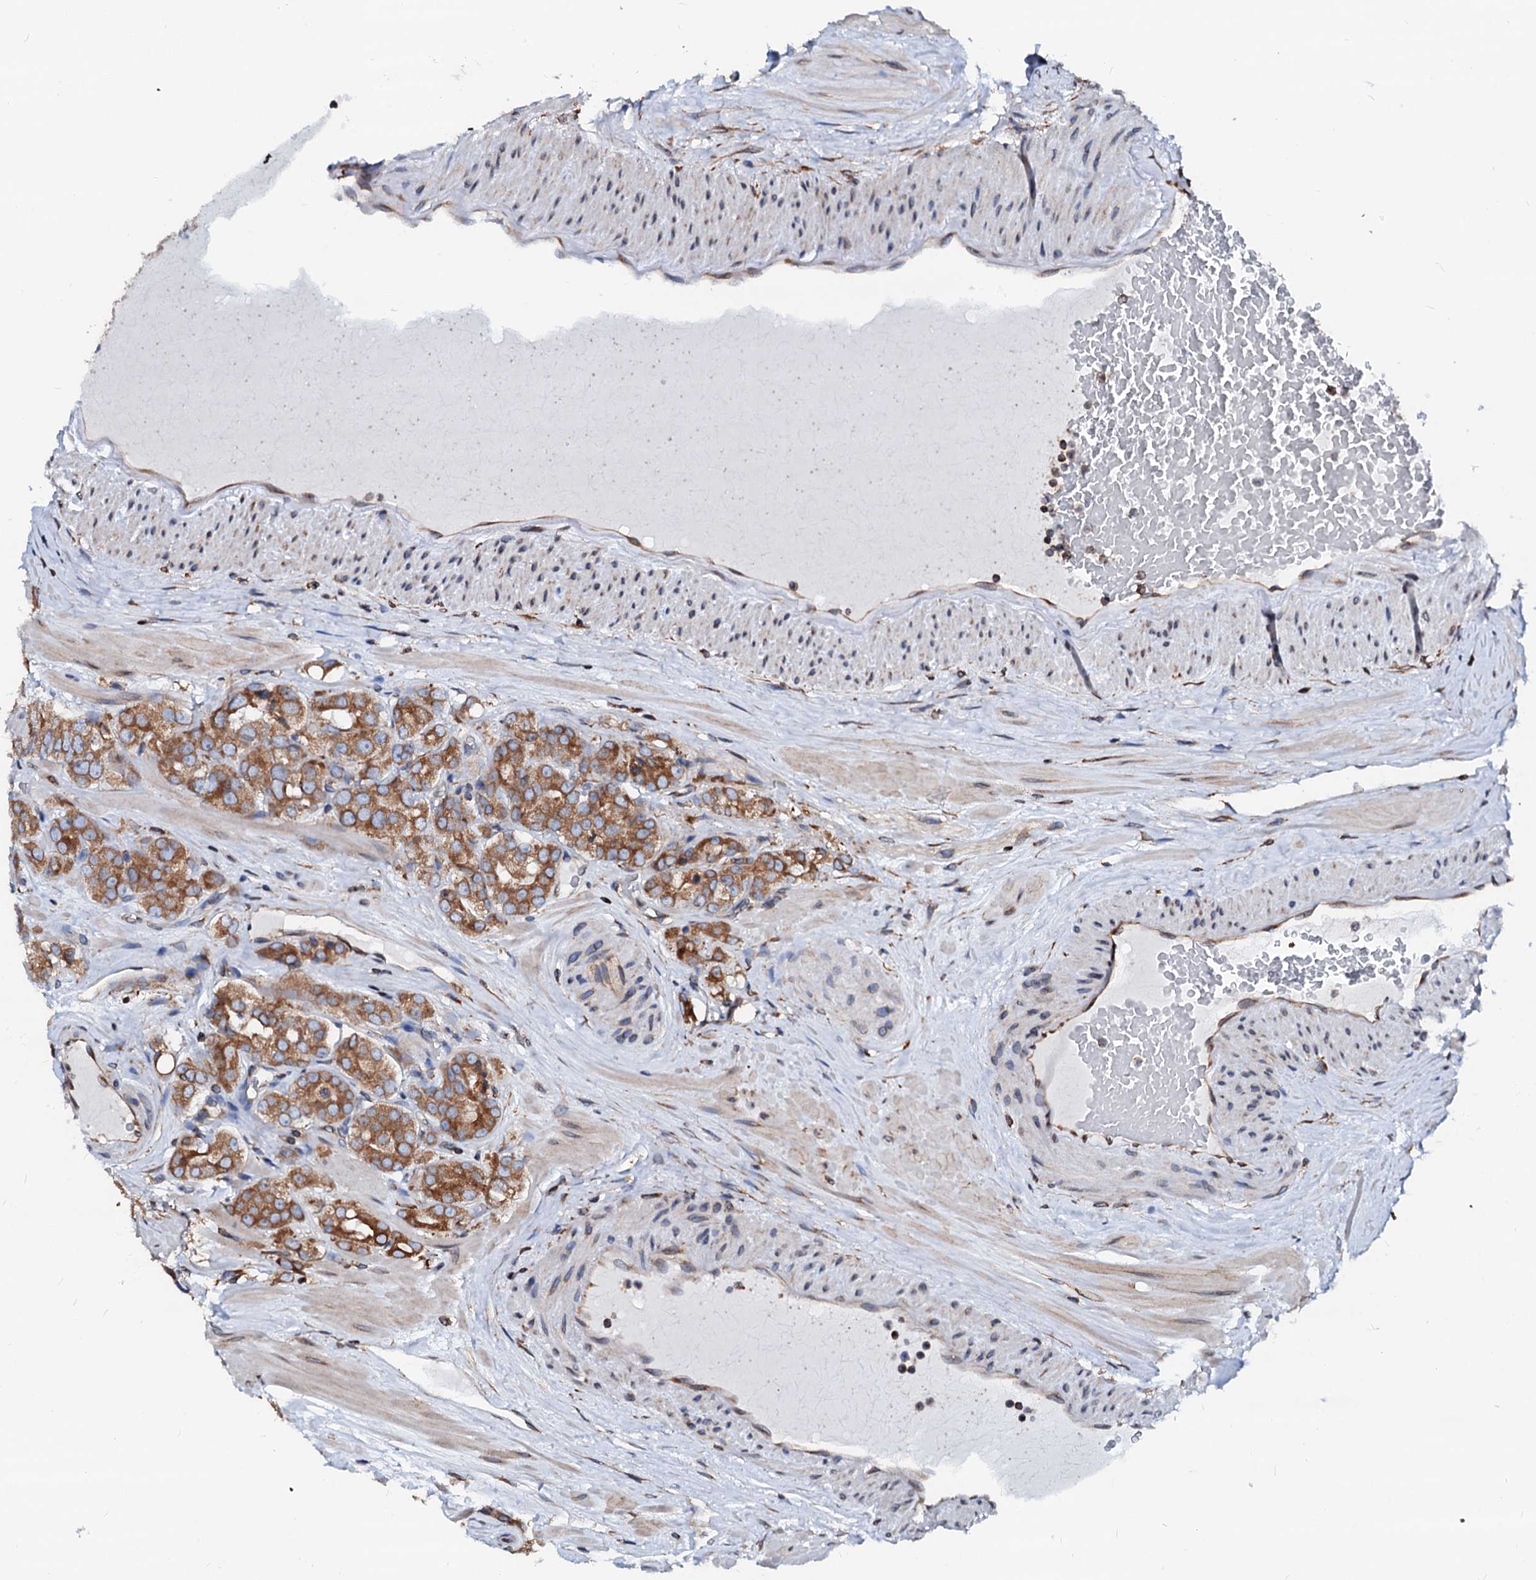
{"staining": {"intensity": "moderate", "quantity": ">75%", "location": "cytoplasmic/membranous"}, "tissue": "prostate cancer", "cell_type": "Tumor cells", "image_type": "cancer", "snomed": [{"axis": "morphology", "description": "Adenocarcinoma, High grade"}, {"axis": "topography", "description": "Prostate"}], "caption": "Protein staining displays moderate cytoplasmic/membranous expression in approximately >75% of tumor cells in prostate high-grade adenocarcinoma. (brown staining indicates protein expression, while blue staining denotes nuclei).", "gene": "DERL1", "patient": {"sex": "male", "age": 65}}